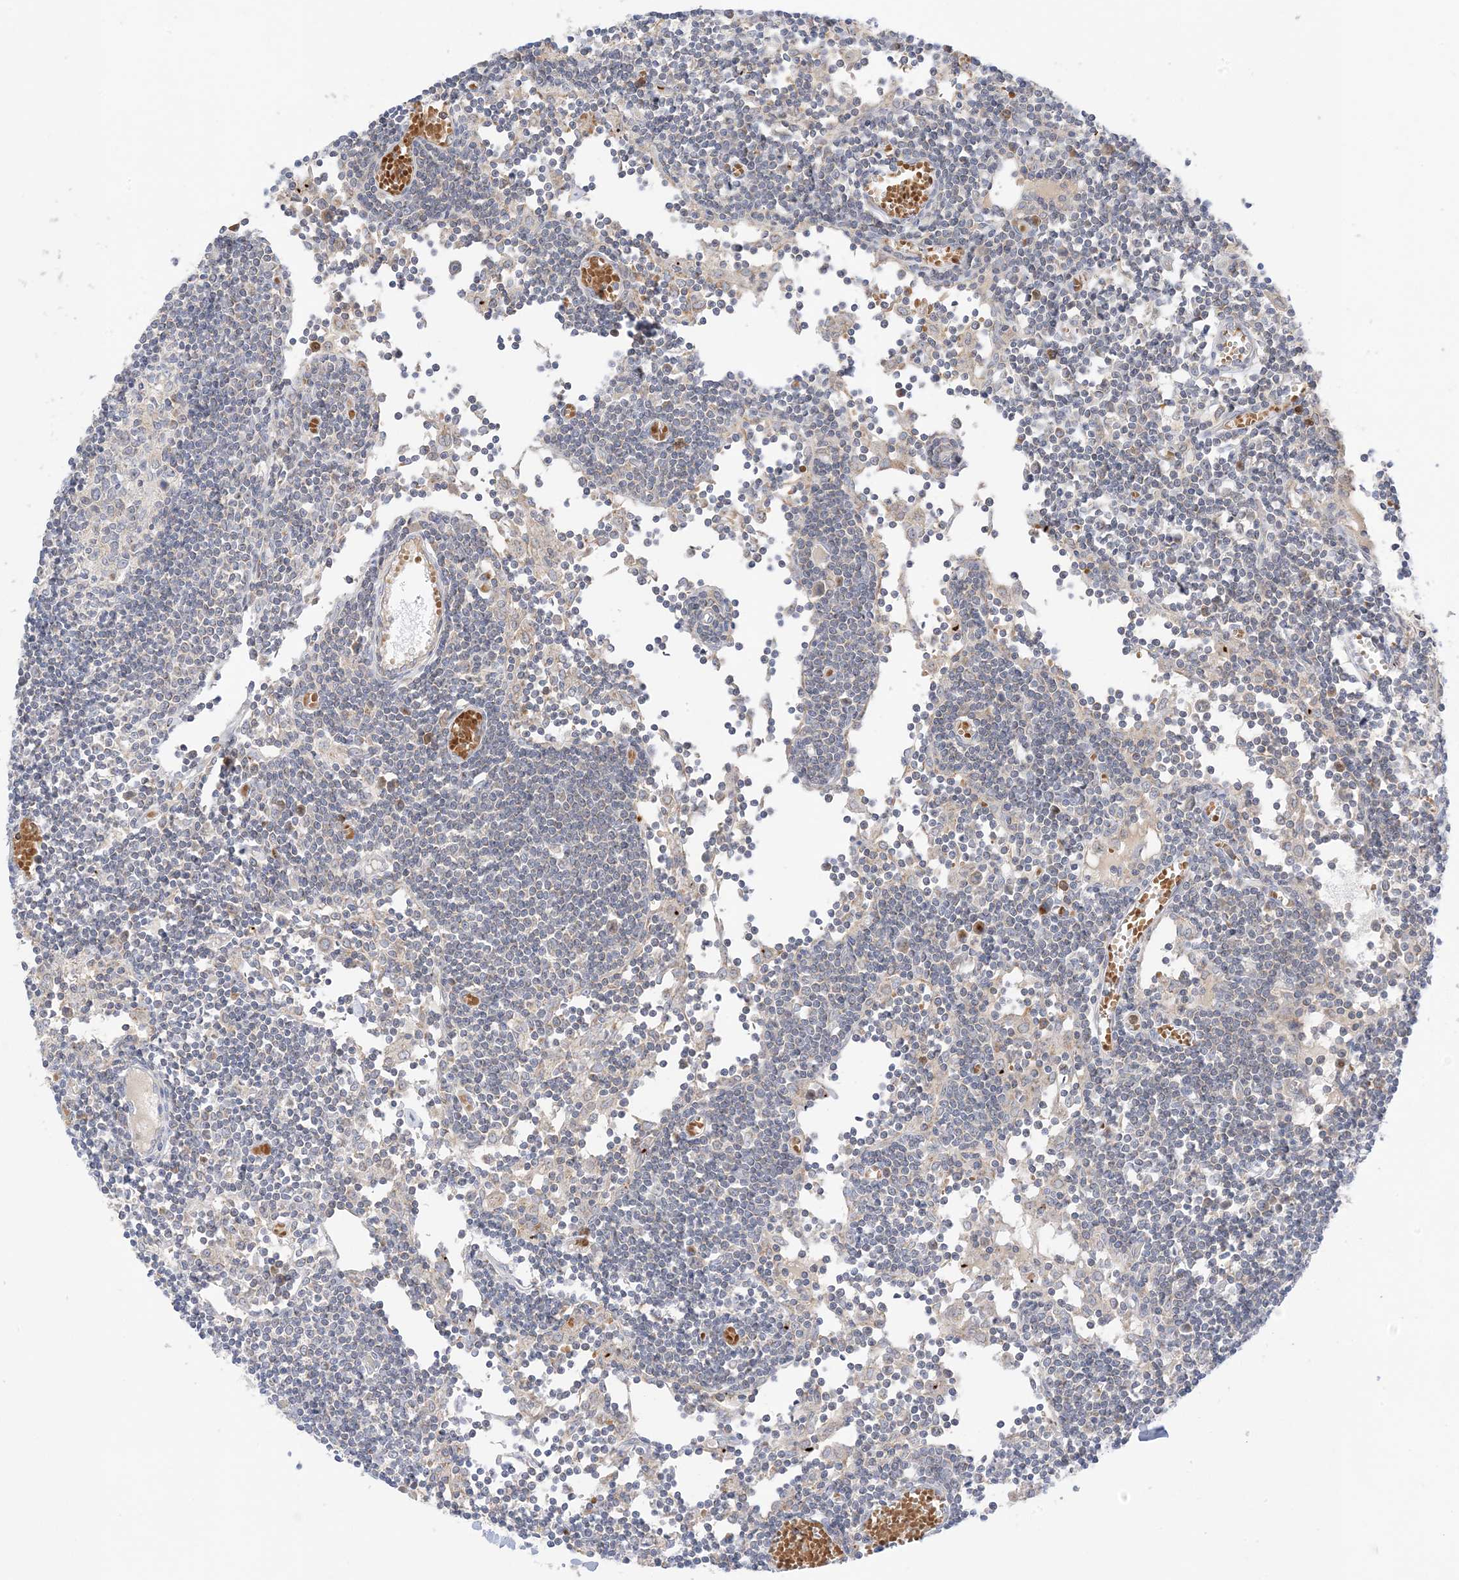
{"staining": {"intensity": "weak", "quantity": "<25%", "location": "cytoplasmic/membranous"}, "tissue": "lymph node", "cell_type": "Germinal center cells", "image_type": "normal", "snomed": [{"axis": "morphology", "description": "Normal tissue, NOS"}, {"axis": "topography", "description": "Lymph node"}], "caption": "Benign lymph node was stained to show a protein in brown. There is no significant expression in germinal center cells. (Stains: DAB (3,3'-diaminobenzidine) immunohistochemistry with hematoxylin counter stain, Microscopy: brightfield microscopy at high magnification).", "gene": "NPPC", "patient": {"sex": "female", "age": 11}}